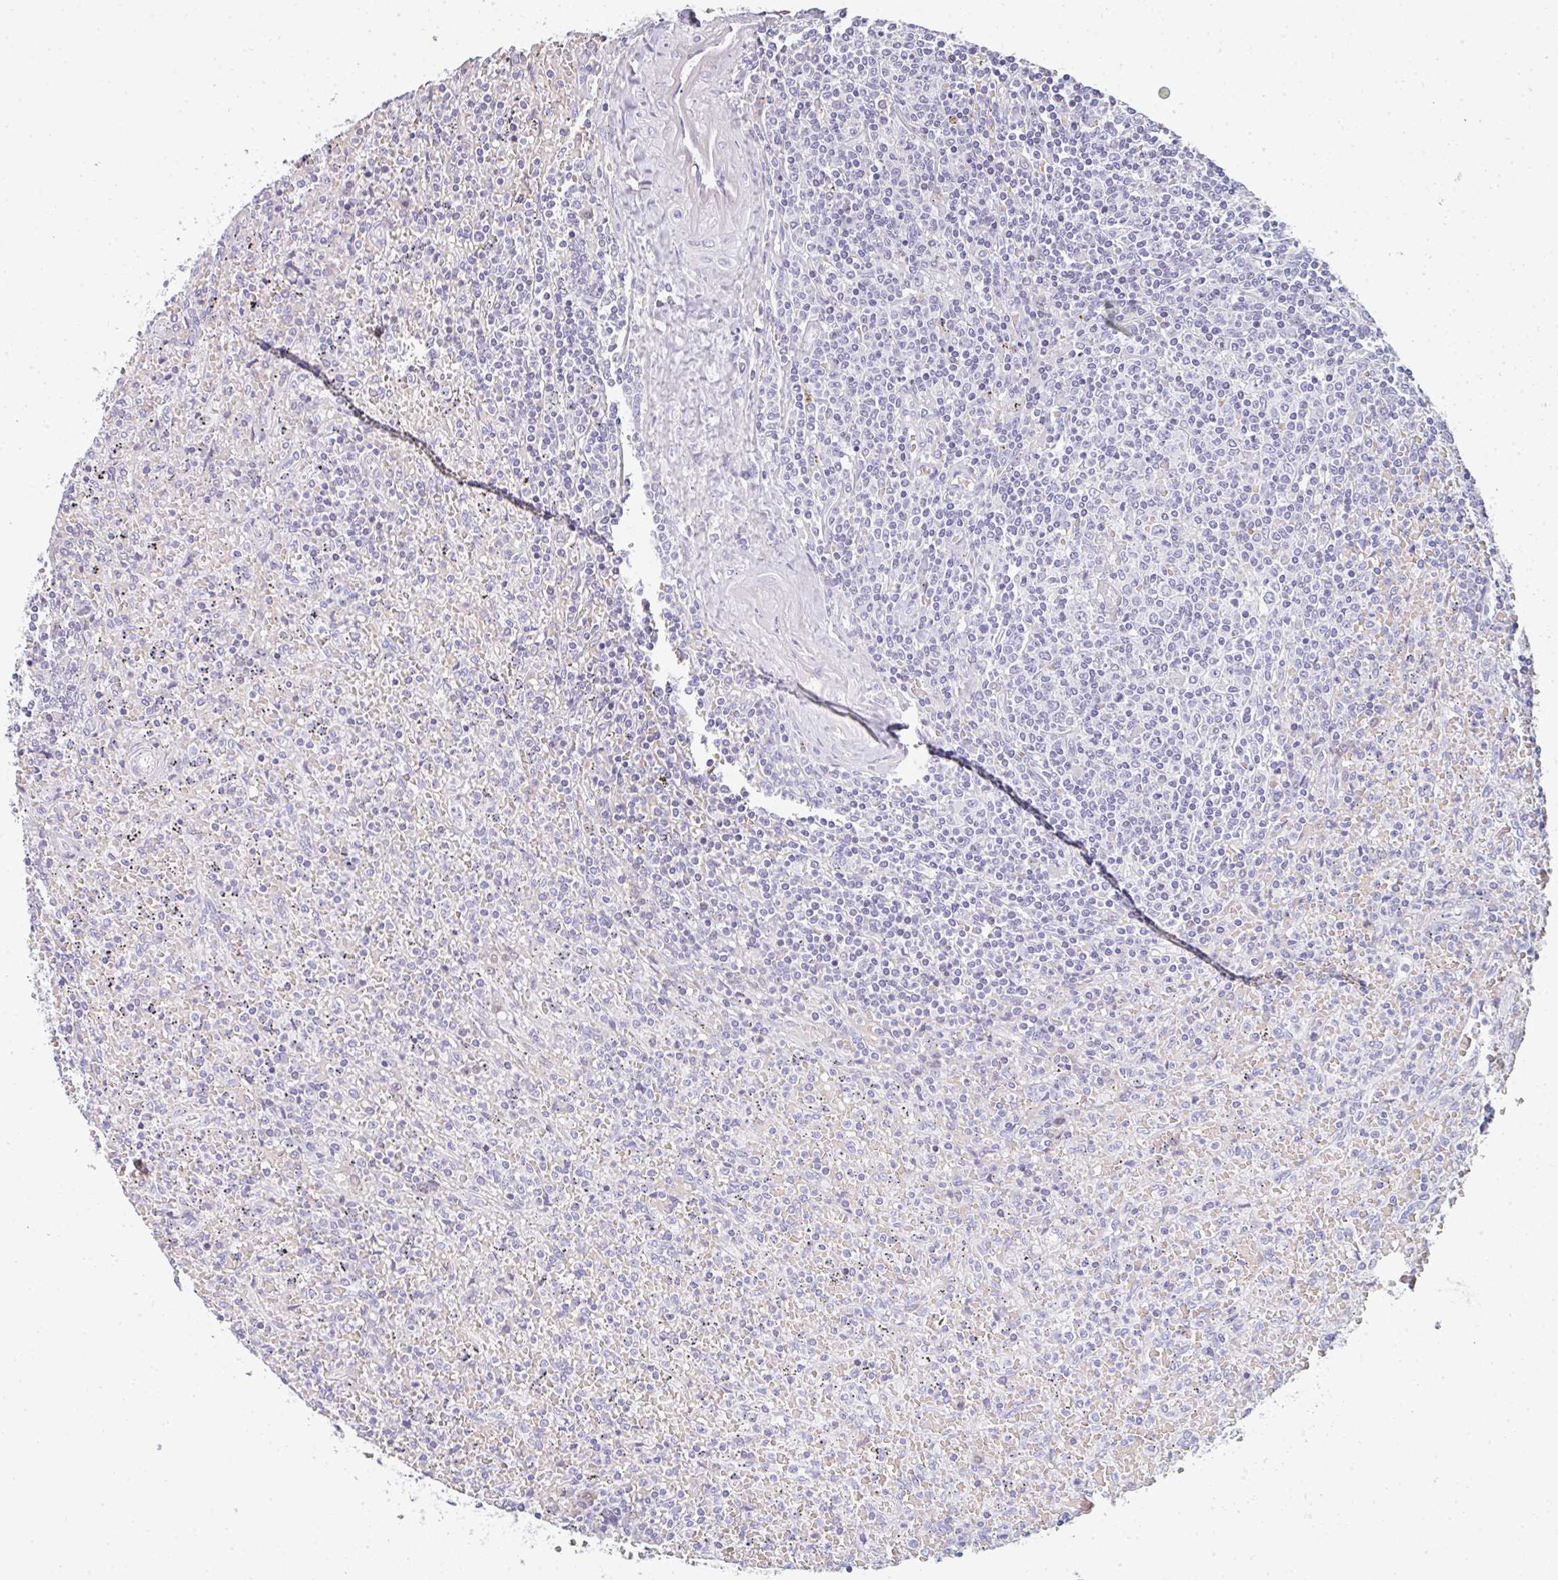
{"staining": {"intensity": "negative", "quantity": "none", "location": "none"}, "tissue": "lymphoma", "cell_type": "Tumor cells", "image_type": "cancer", "snomed": [{"axis": "morphology", "description": "Malignant lymphoma, non-Hodgkin's type, Low grade"}, {"axis": "topography", "description": "Spleen"}], "caption": "This is an immunohistochemistry histopathology image of lymphoma. There is no positivity in tumor cells.", "gene": "NEU2", "patient": {"sex": "female", "age": 64}}